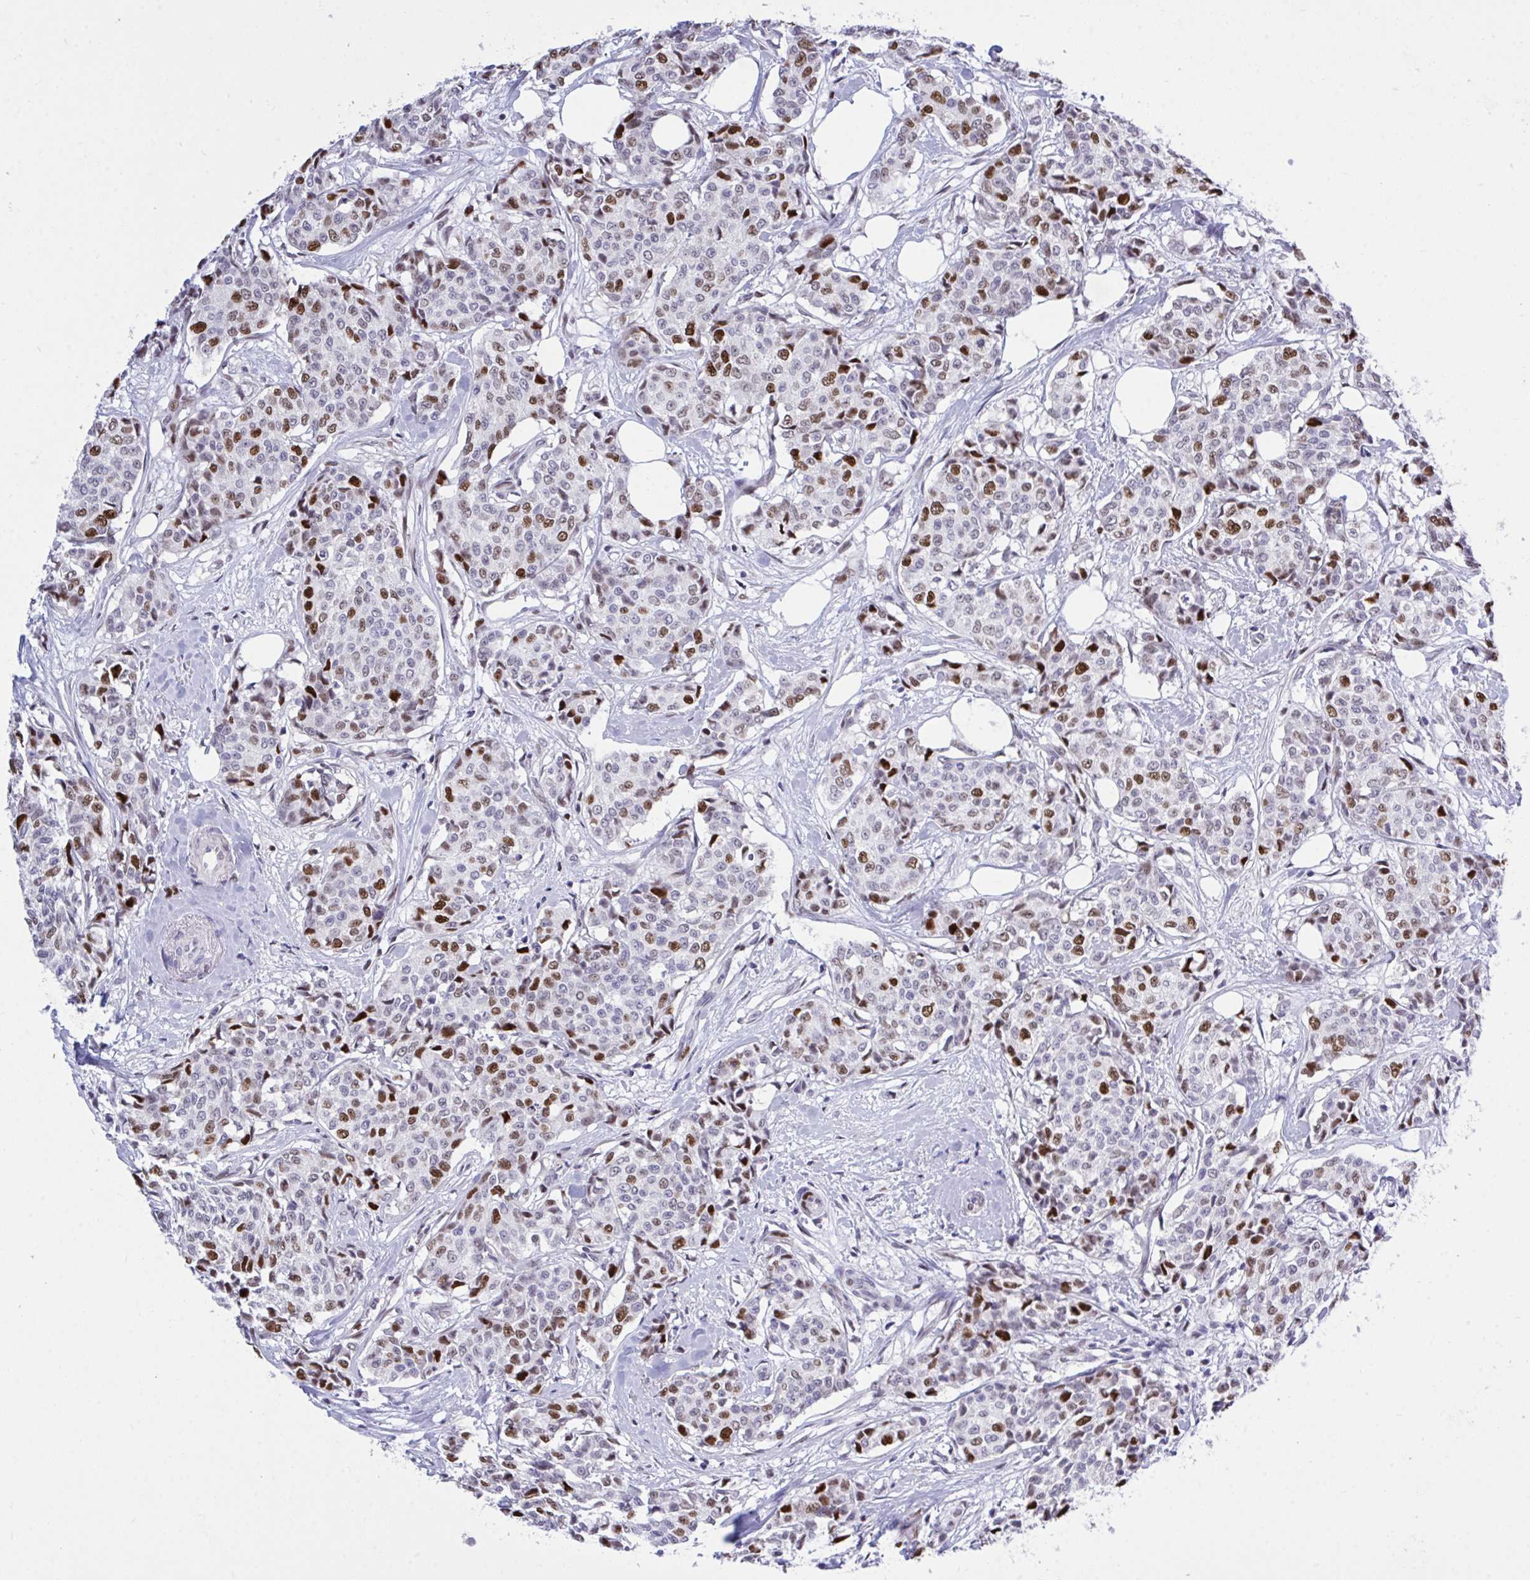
{"staining": {"intensity": "strong", "quantity": "25%-75%", "location": "nuclear"}, "tissue": "breast cancer", "cell_type": "Tumor cells", "image_type": "cancer", "snomed": [{"axis": "morphology", "description": "Duct carcinoma"}, {"axis": "topography", "description": "Breast"}], "caption": "A brown stain highlights strong nuclear staining of a protein in human breast intraductal carcinoma tumor cells.", "gene": "C1QL2", "patient": {"sex": "female", "age": 91}}